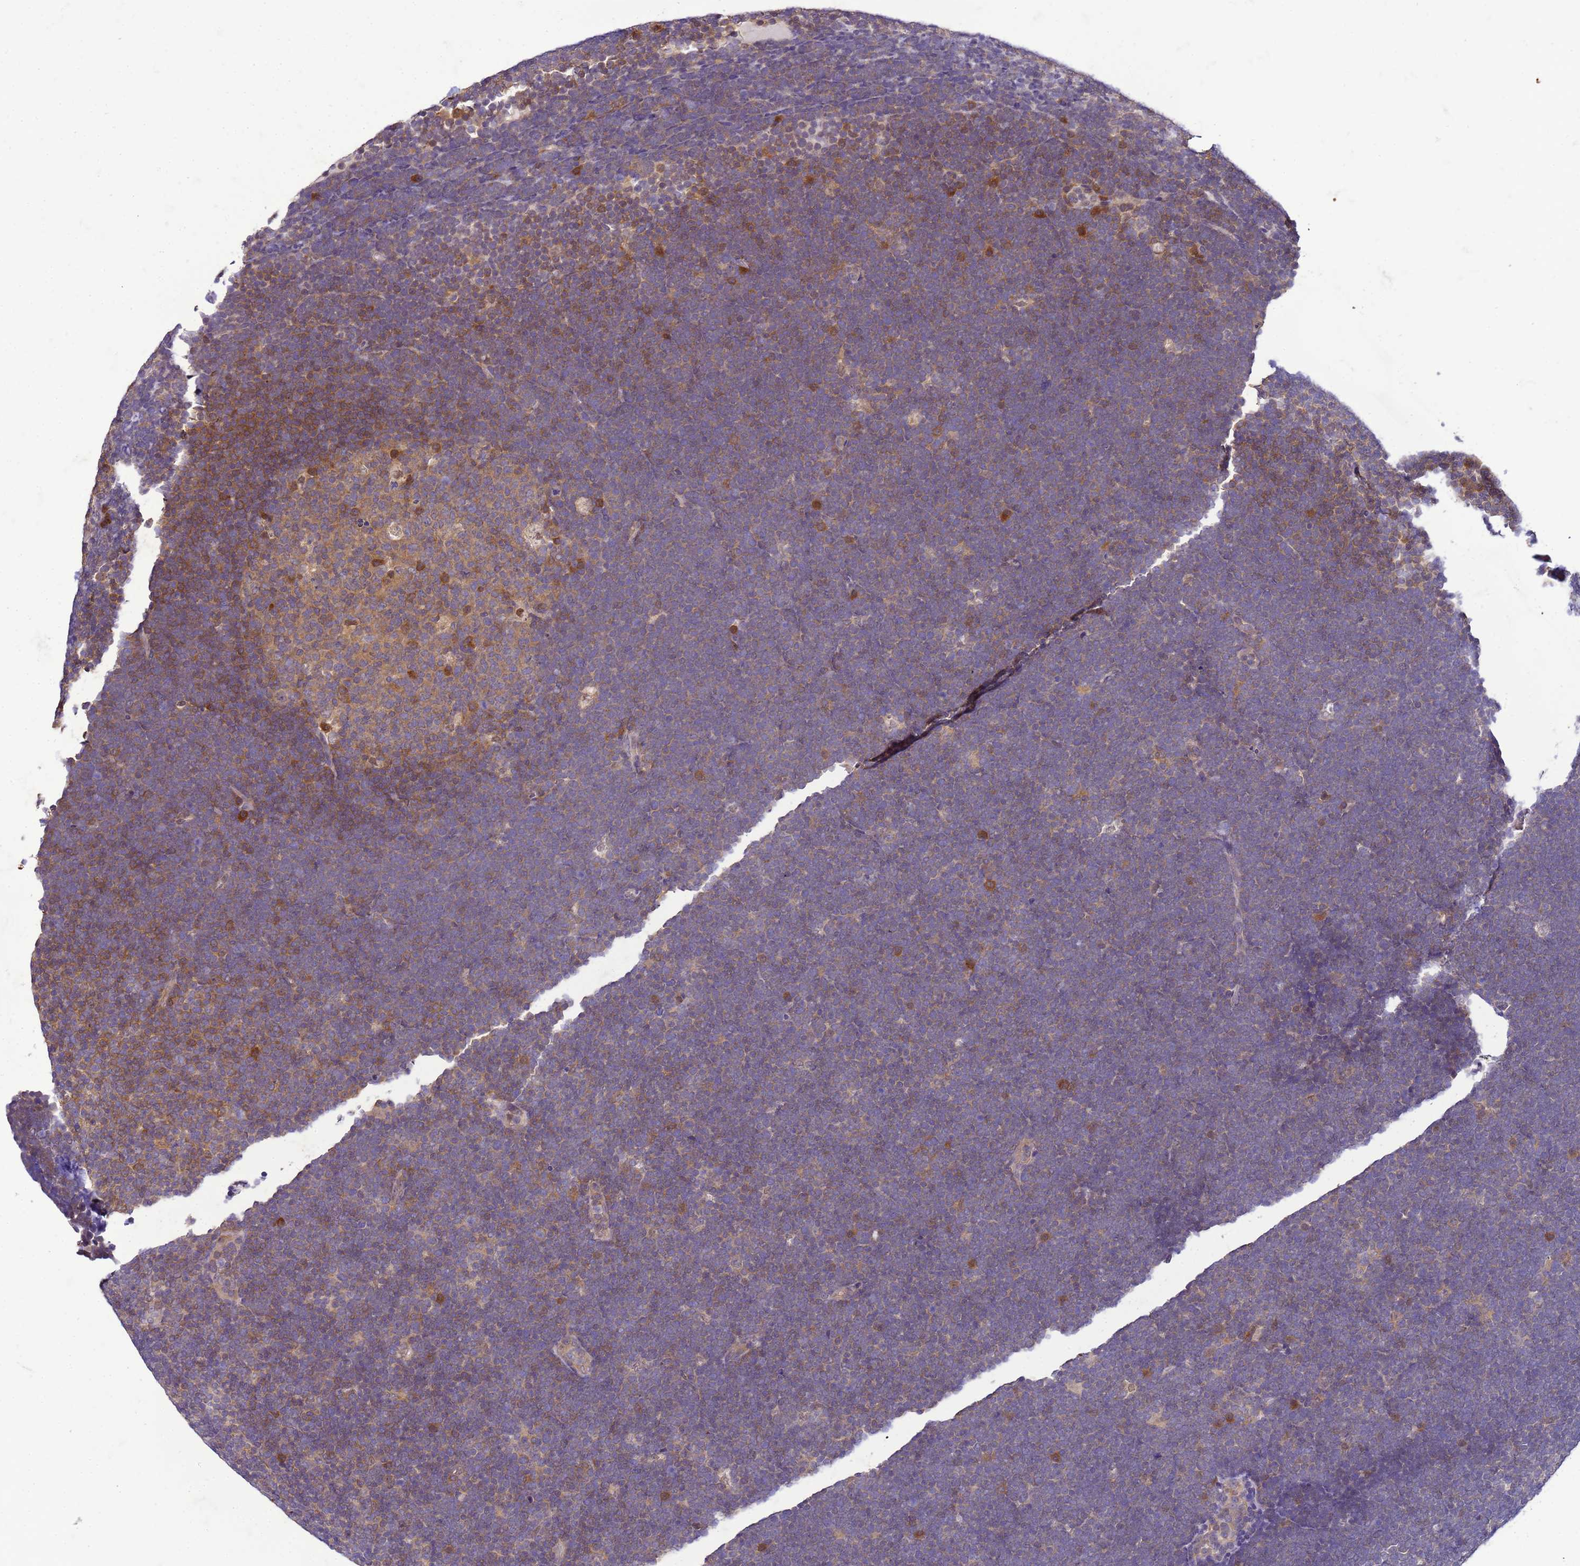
{"staining": {"intensity": "weak", "quantity": "<25%", "location": "cytoplasmic/membranous"}, "tissue": "lymphoma", "cell_type": "Tumor cells", "image_type": "cancer", "snomed": [{"axis": "morphology", "description": "Malignant lymphoma, non-Hodgkin's type, High grade"}, {"axis": "topography", "description": "Lymph node"}], "caption": "DAB immunohistochemical staining of lymphoma exhibits no significant expression in tumor cells.", "gene": "DDI2", "patient": {"sex": "male", "age": 13}}